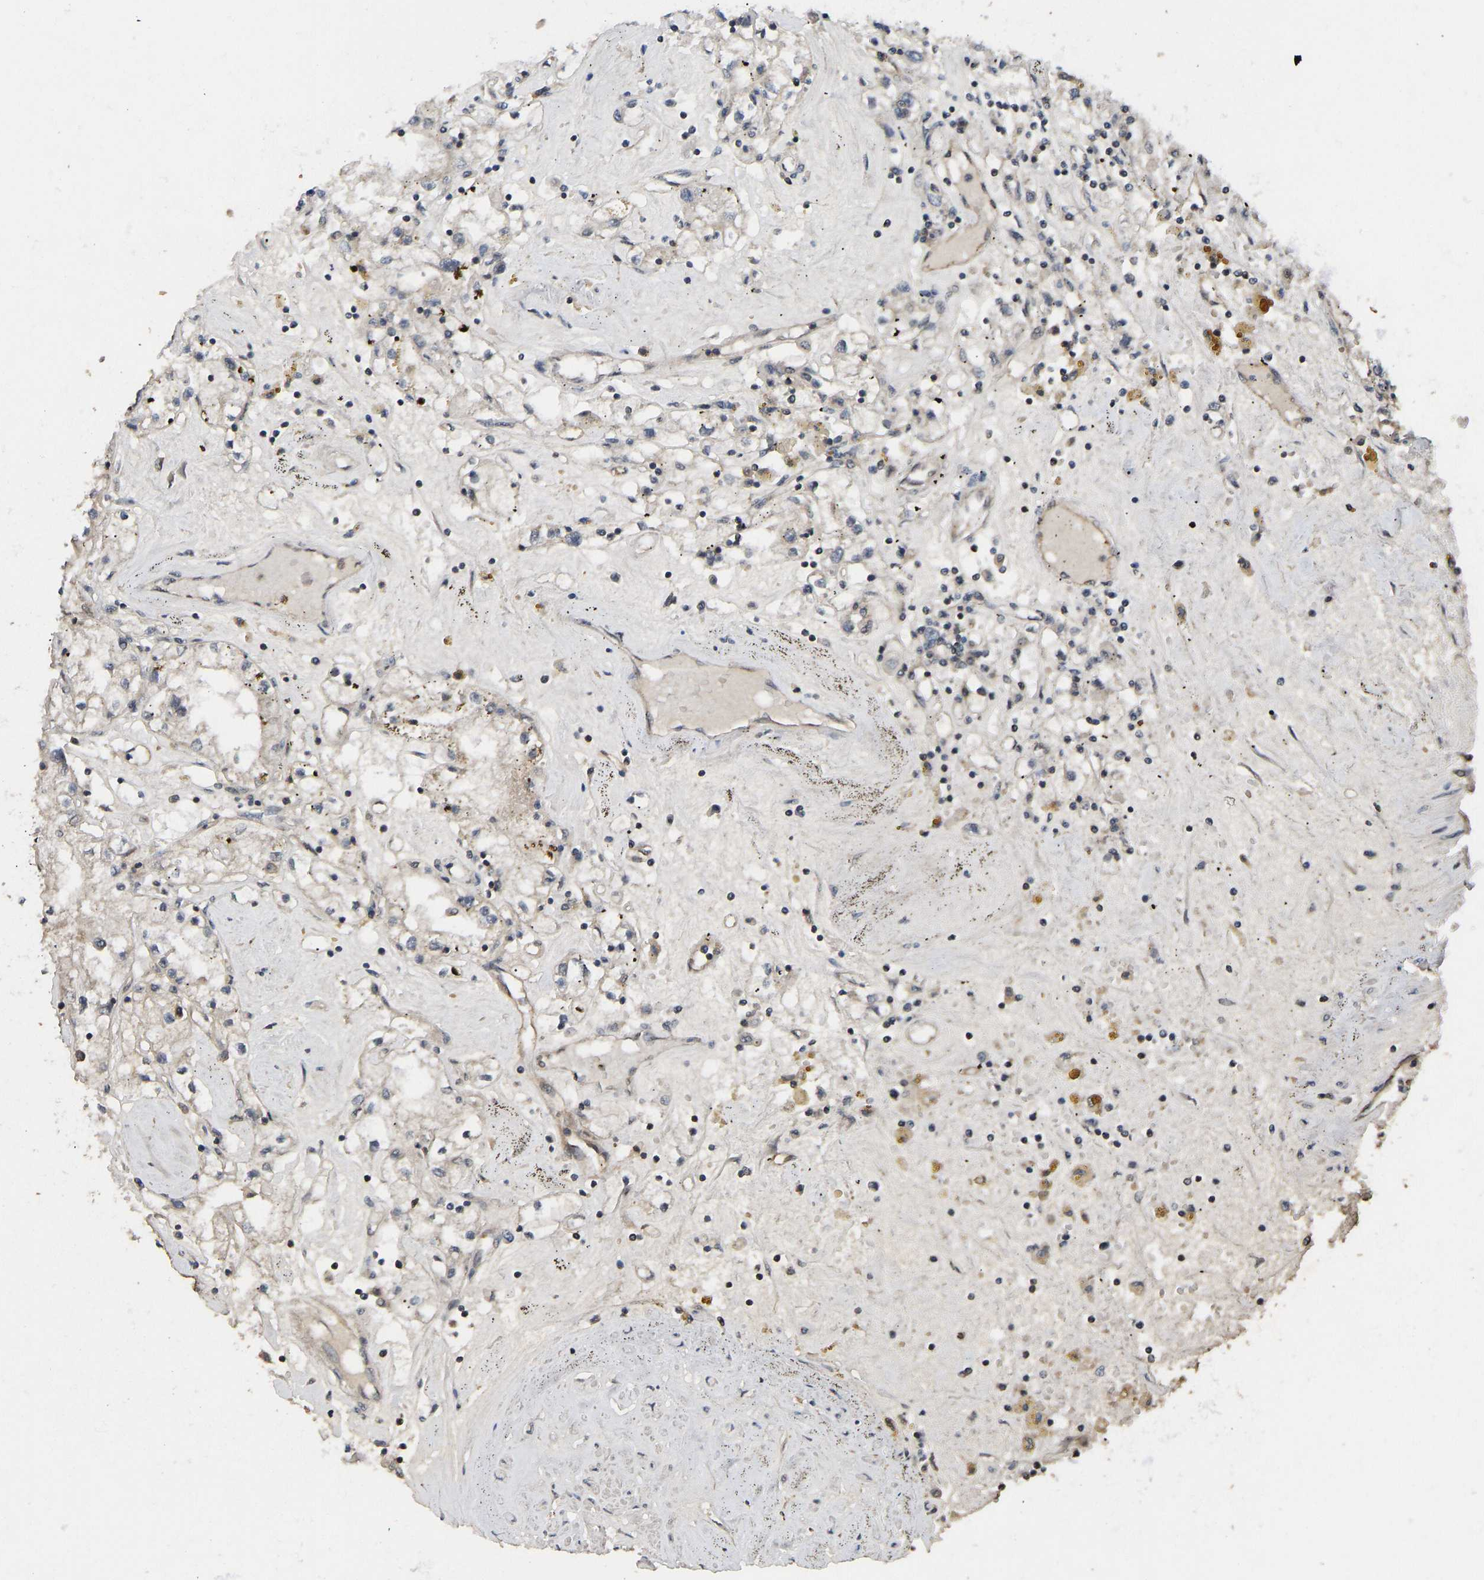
{"staining": {"intensity": "weak", "quantity": "25%-75%", "location": "cytoplasmic/membranous"}, "tissue": "renal cancer", "cell_type": "Tumor cells", "image_type": "cancer", "snomed": [{"axis": "morphology", "description": "Adenocarcinoma, NOS"}, {"axis": "topography", "description": "Kidney"}], "caption": "A photomicrograph of human adenocarcinoma (renal) stained for a protein exhibits weak cytoplasmic/membranous brown staining in tumor cells.", "gene": "NDRG3", "patient": {"sex": "male", "age": 56}}